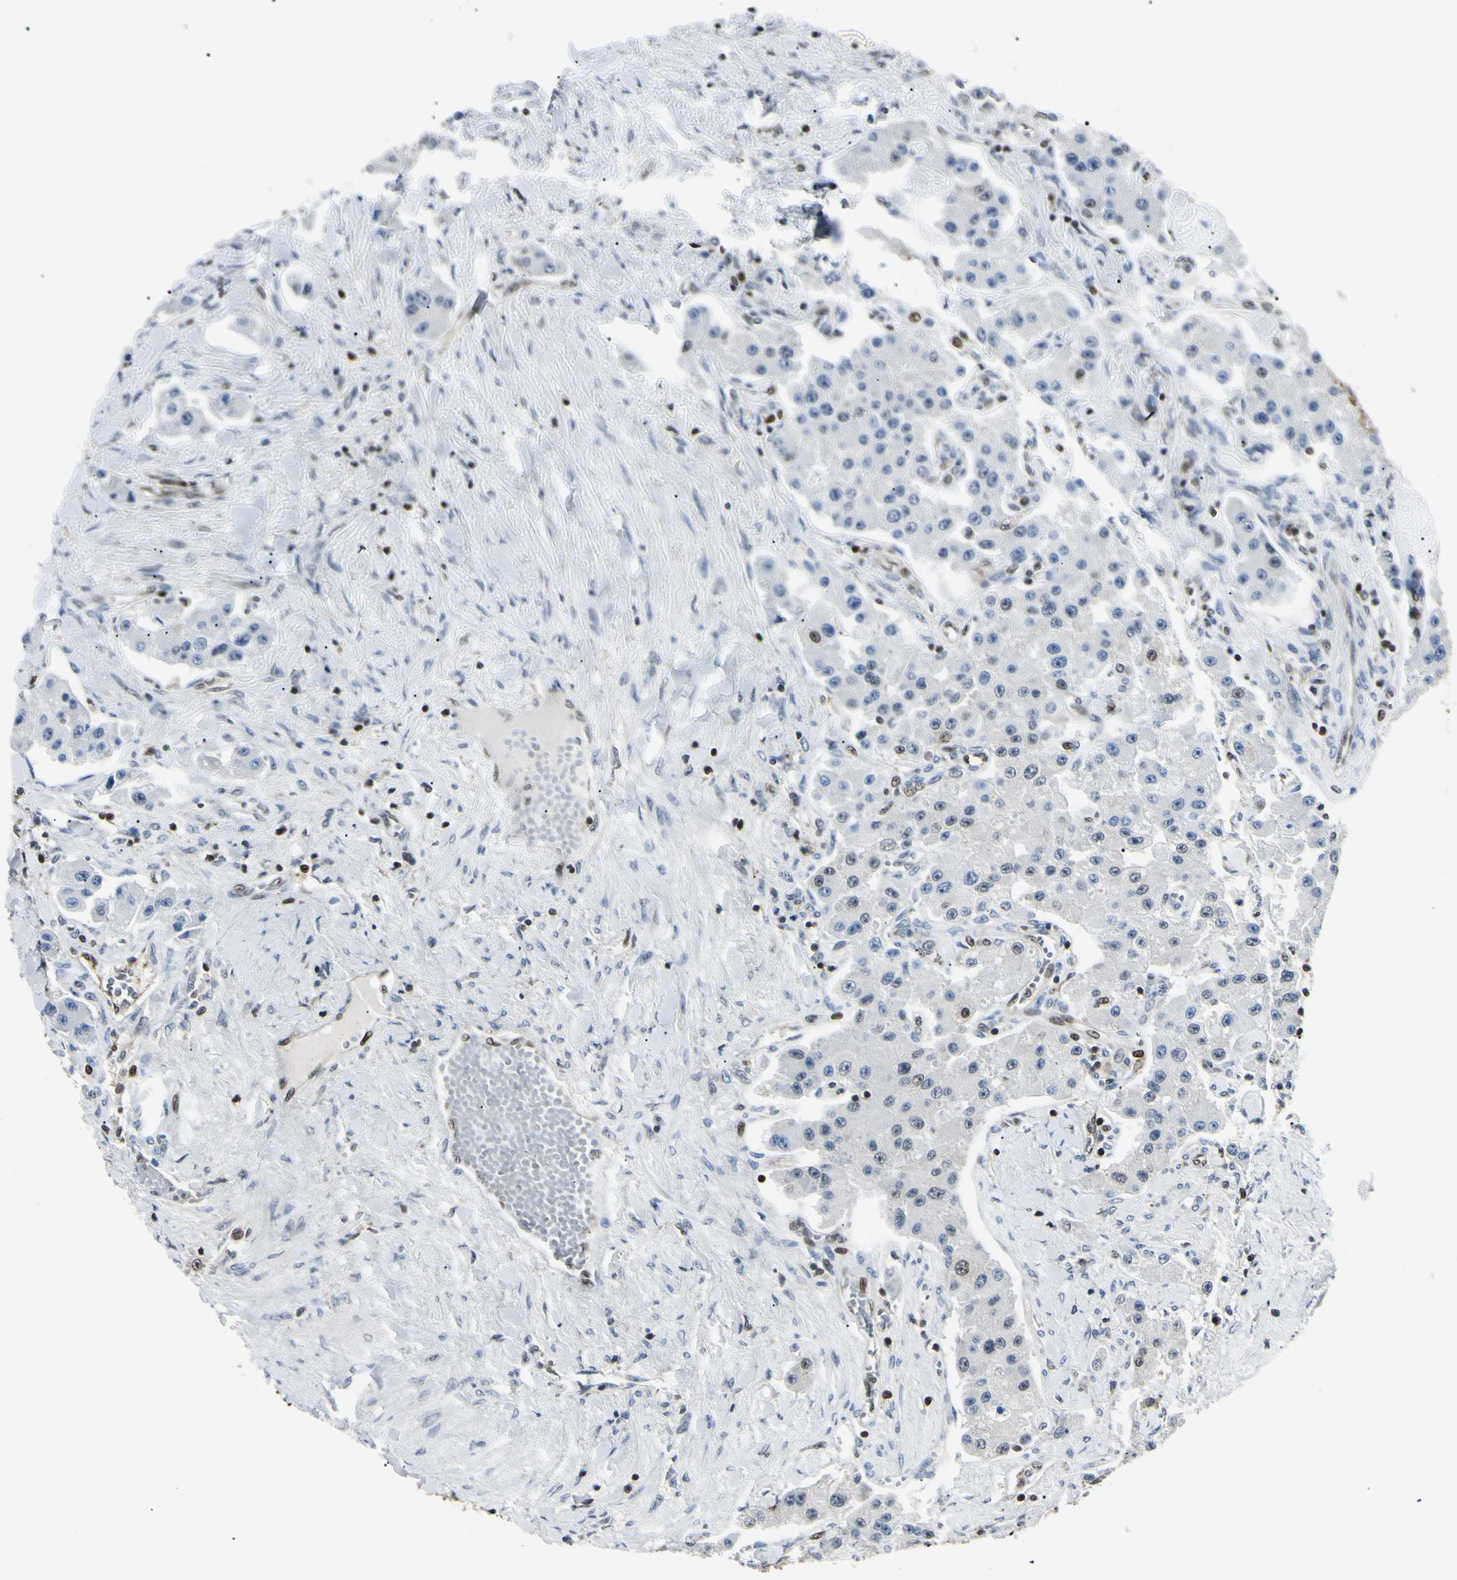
{"staining": {"intensity": "moderate", "quantity": "<25%", "location": "nuclear"}, "tissue": "carcinoid", "cell_type": "Tumor cells", "image_type": "cancer", "snomed": [{"axis": "morphology", "description": "Carcinoid, malignant, NOS"}, {"axis": "topography", "description": "Pancreas"}], "caption": "Protein analysis of malignant carcinoid tissue shows moderate nuclear expression in approximately <25% of tumor cells. (brown staining indicates protein expression, while blue staining denotes nuclei).", "gene": "PGK1", "patient": {"sex": "male", "age": 41}}